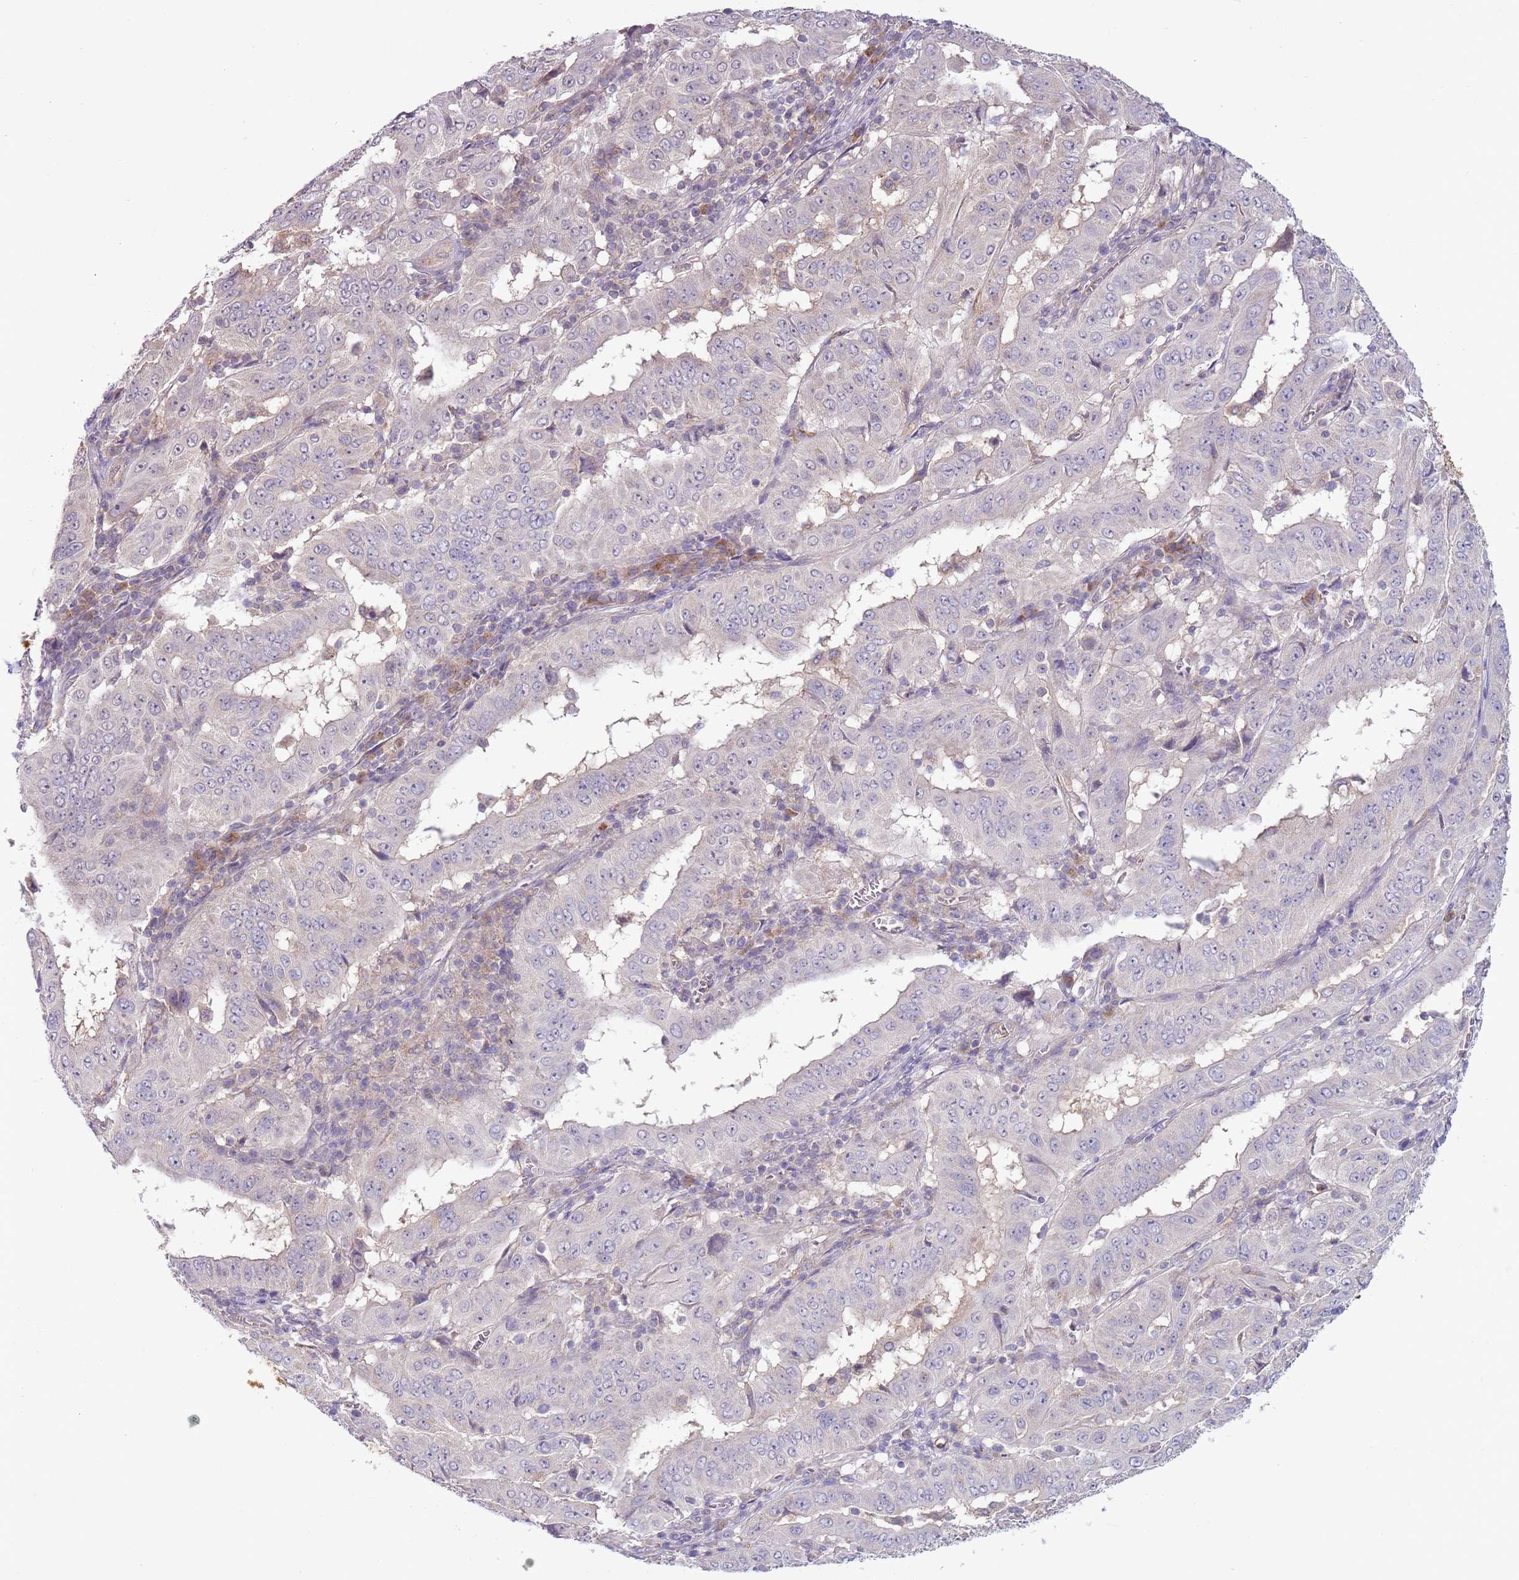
{"staining": {"intensity": "negative", "quantity": "none", "location": "none"}, "tissue": "pancreatic cancer", "cell_type": "Tumor cells", "image_type": "cancer", "snomed": [{"axis": "morphology", "description": "Adenocarcinoma, NOS"}, {"axis": "topography", "description": "Pancreas"}], "caption": "Immunohistochemical staining of human adenocarcinoma (pancreatic) reveals no significant staining in tumor cells.", "gene": "SKOR2", "patient": {"sex": "male", "age": 63}}